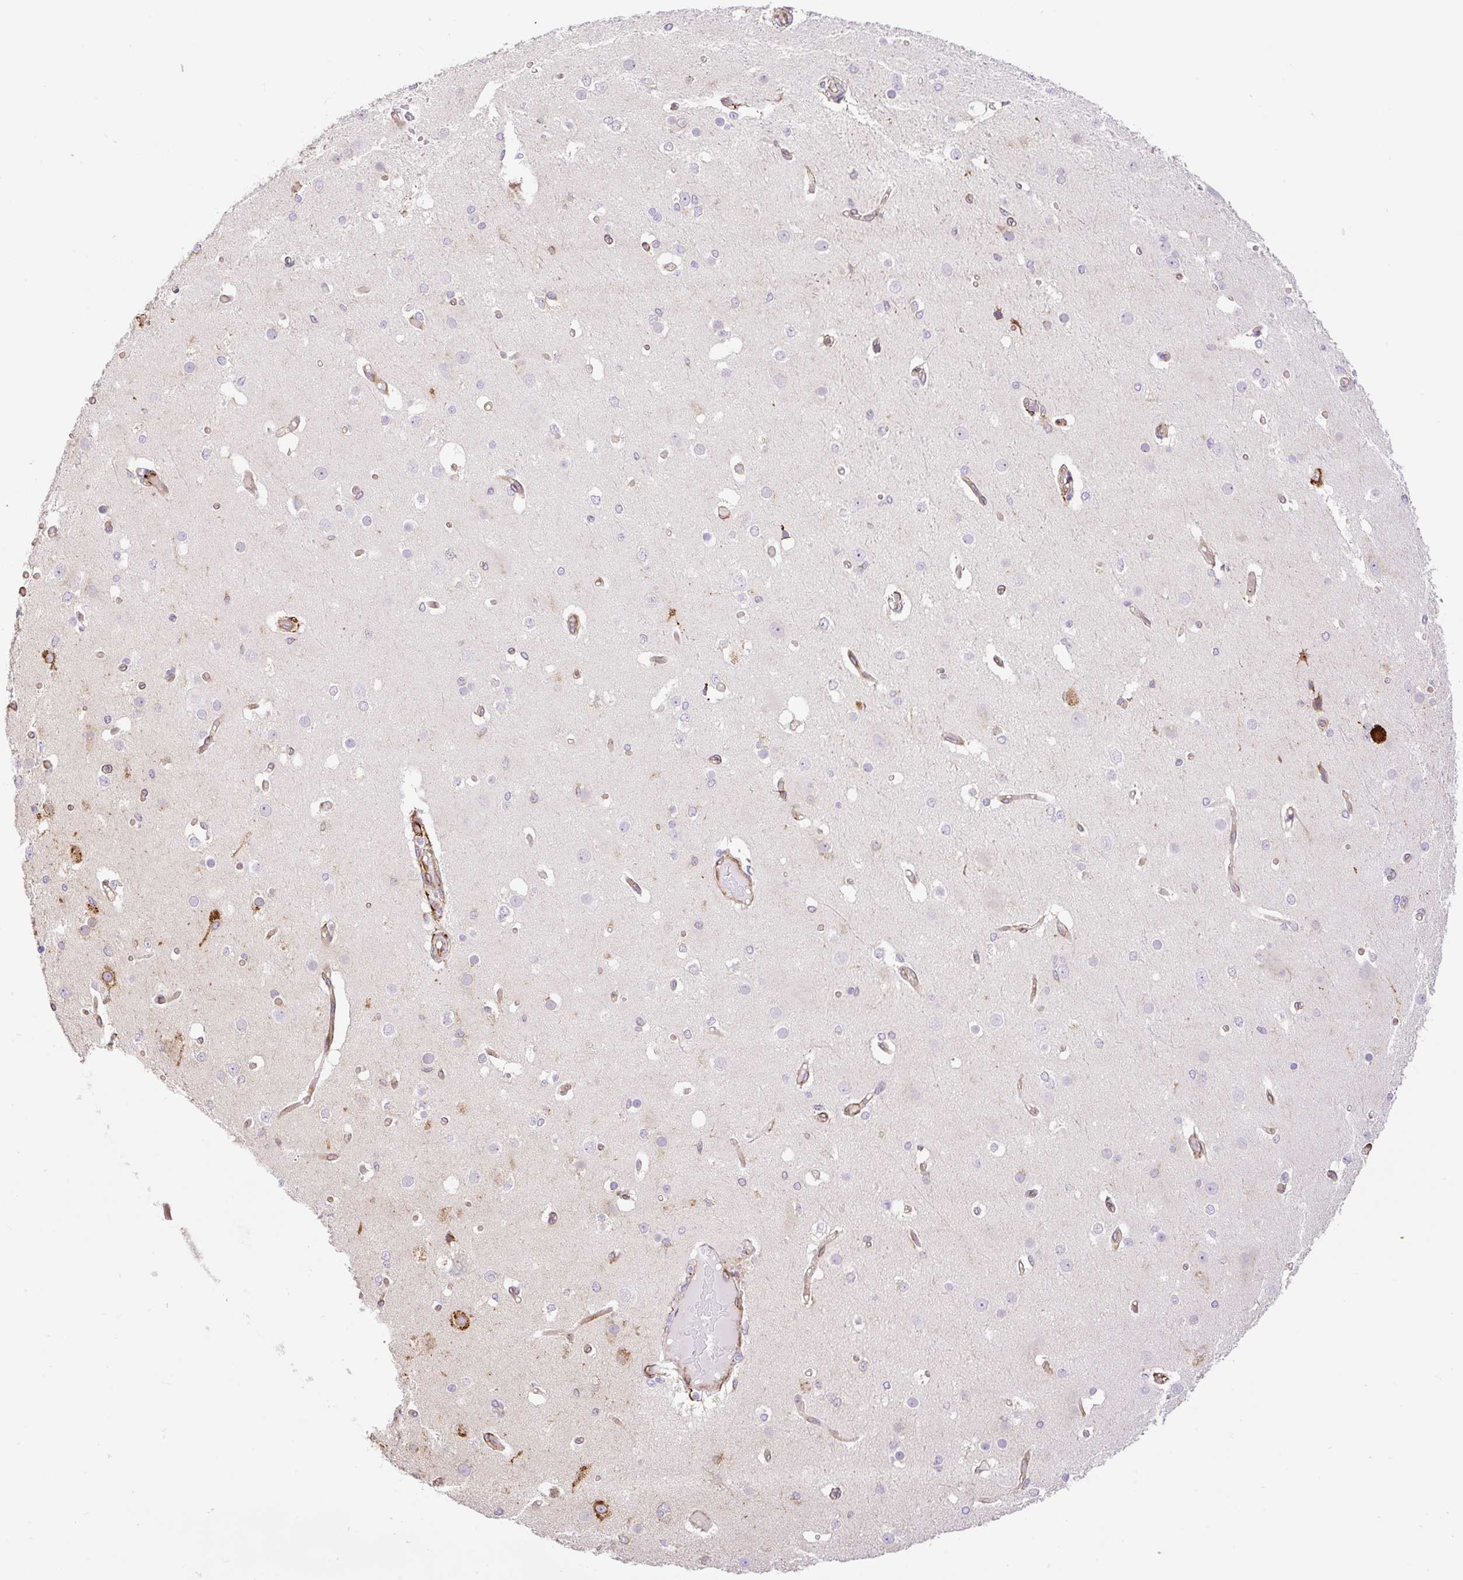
{"staining": {"intensity": "weak", "quantity": "25%-75%", "location": "cytoplasmic/membranous"}, "tissue": "cerebral cortex", "cell_type": "Endothelial cells", "image_type": "normal", "snomed": [{"axis": "morphology", "description": "Normal tissue, NOS"}, {"axis": "morphology", "description": "Inflammation, NOS"}, {"axis": "topography", "description": "Cerebral cortex"}], "caption": "IHC of benign human cerebral cortex exhibits low levels of weak cytoplasmic/membranous positivity in approximately 25%-75% of endothelial cells.", "gene": "RAB30", "patient": {"sex": "male", "age": 6}}